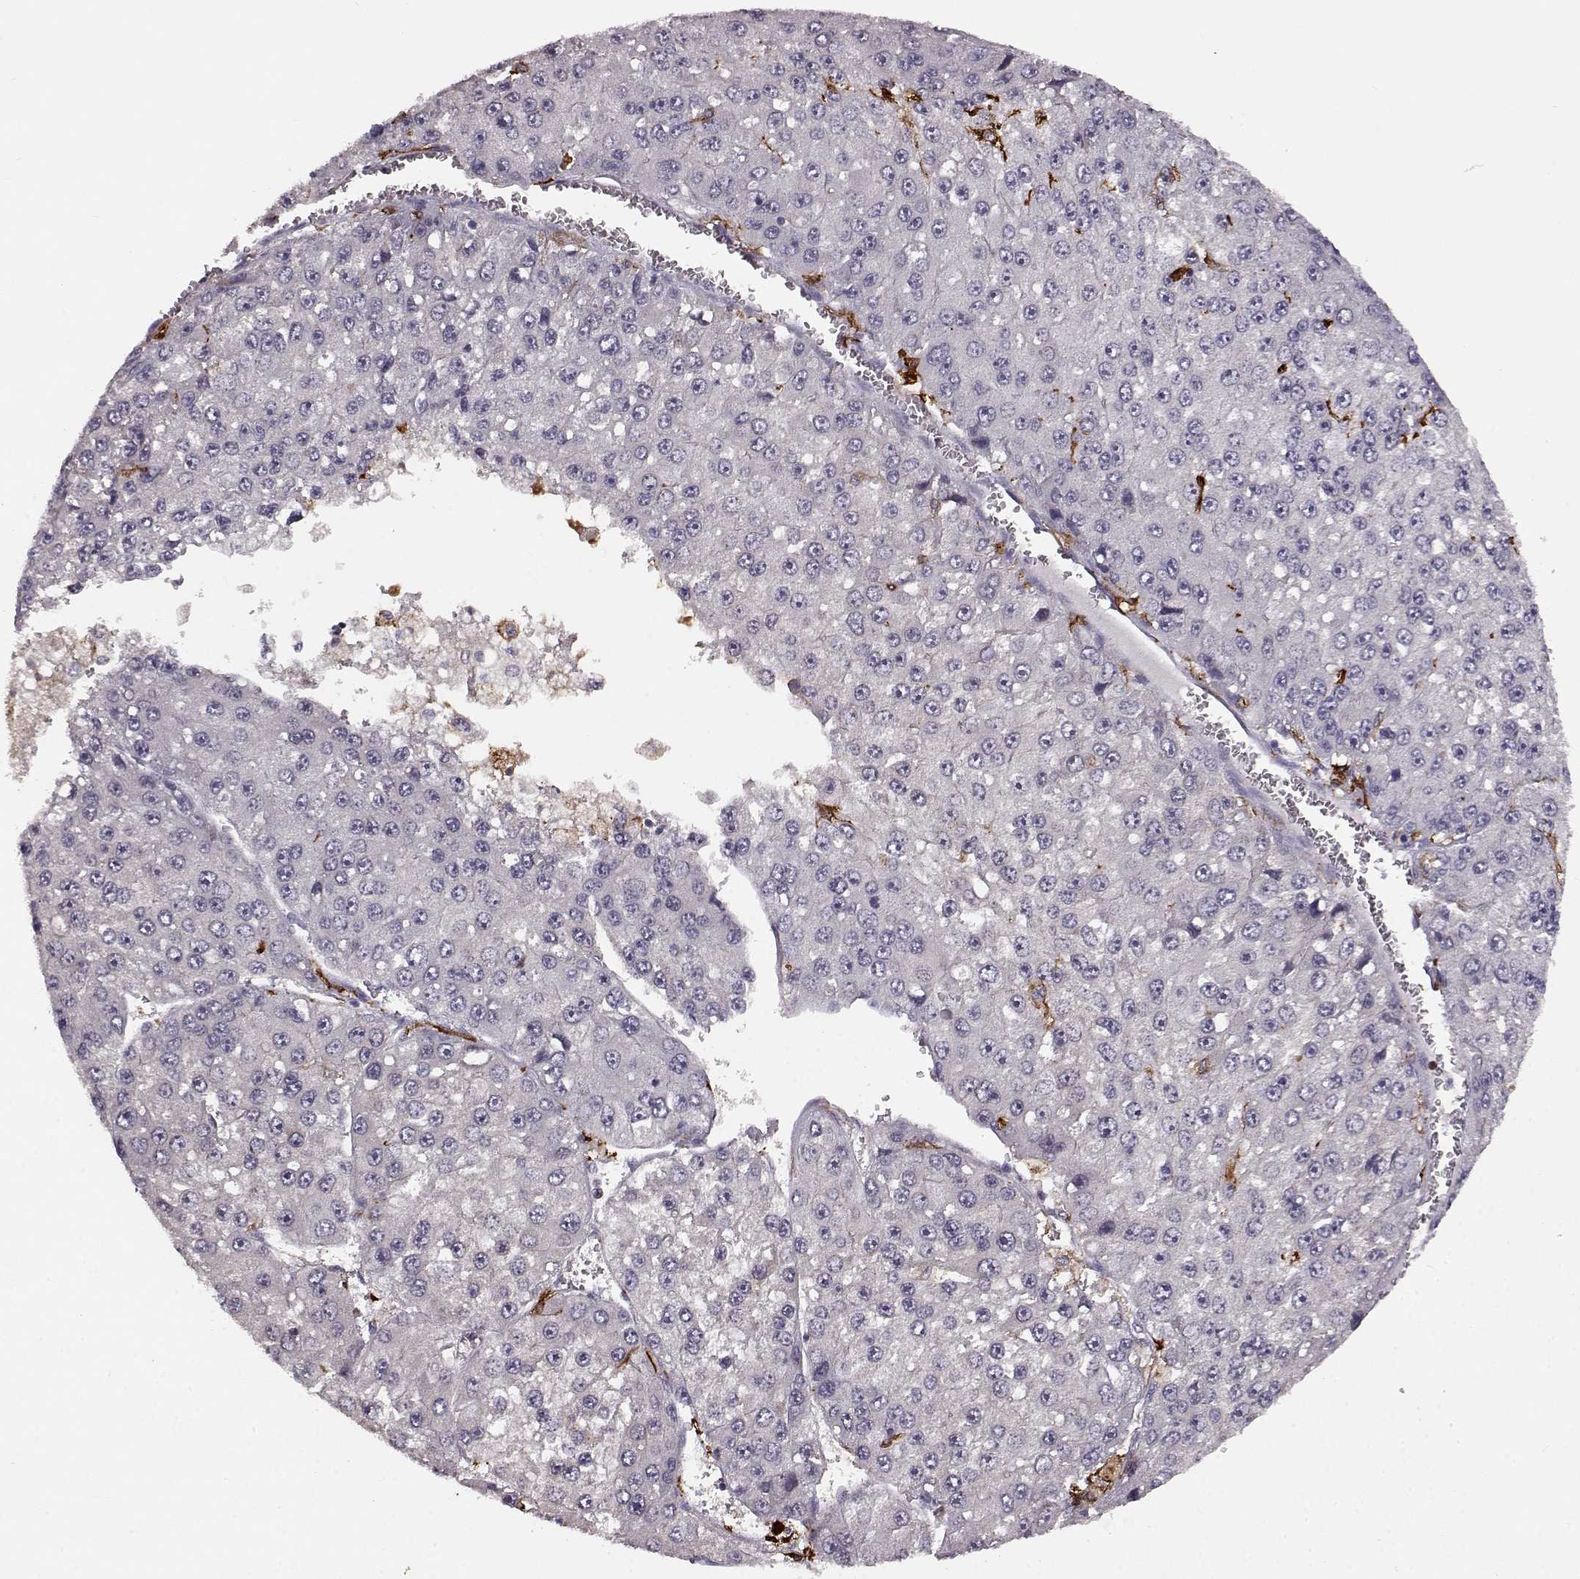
{"staining": {"intensity": "negative", "quantity": "none", "location": "none"}, "tissue": "liver cancer", "cell_type": "Tumor cells", "image_type": "cancer", "snomed": [{"axis": "morphology", "description": "Carcinoma, Hepatocellular, NOS"}, {"axis": "topography", "description": "Liver"}], "caption": "High power microscopy image of an IHC image of liver cancer, revealing no significant positivity in tumor cells.", "gene": "CCNF", "patient": {"sex": "female", "age": 73}}